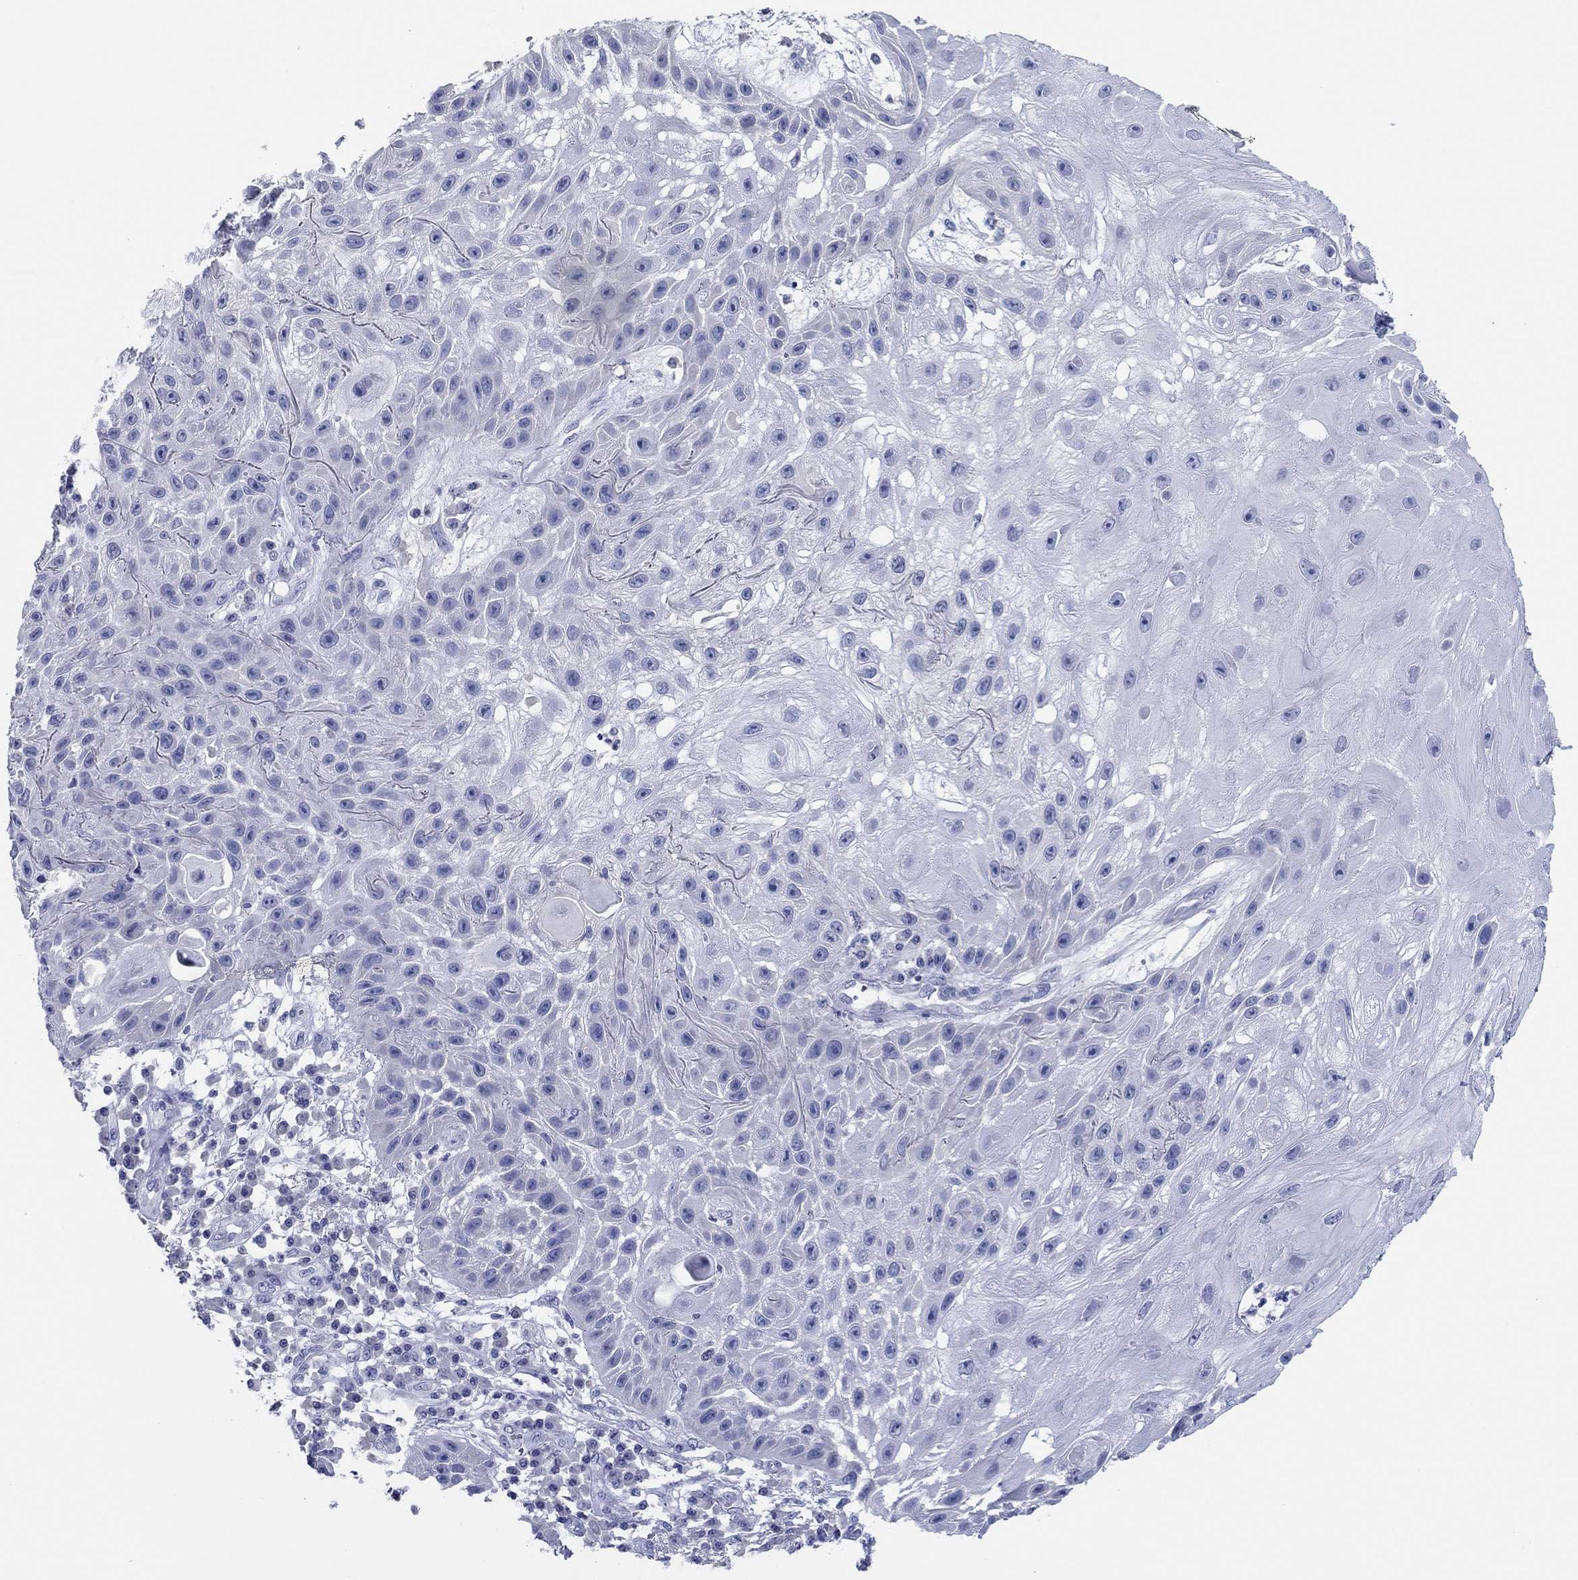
{"staining": {"intensity": "negative", "quantity": "none", "location": "none"}, "tissue": "skin cancer", "cell_type": "Tumor cells", "image_type": "cancer", "snomed": [{"axis": "morphology", "description": "Normal tissue, NOS"}, {"axis": "morphology", "description": "Squamous cell carcinoma, NOS"}, {"axis": "topography", "description": "Skin"}], "caption": "High power microscopy image of an immunohistochemistry micrograph of skin squamous cell carcinoma, revealing no significant staining in tumor cells.", "gene": "POU5F1", "patient": {"sex": "male", "age": 79}}